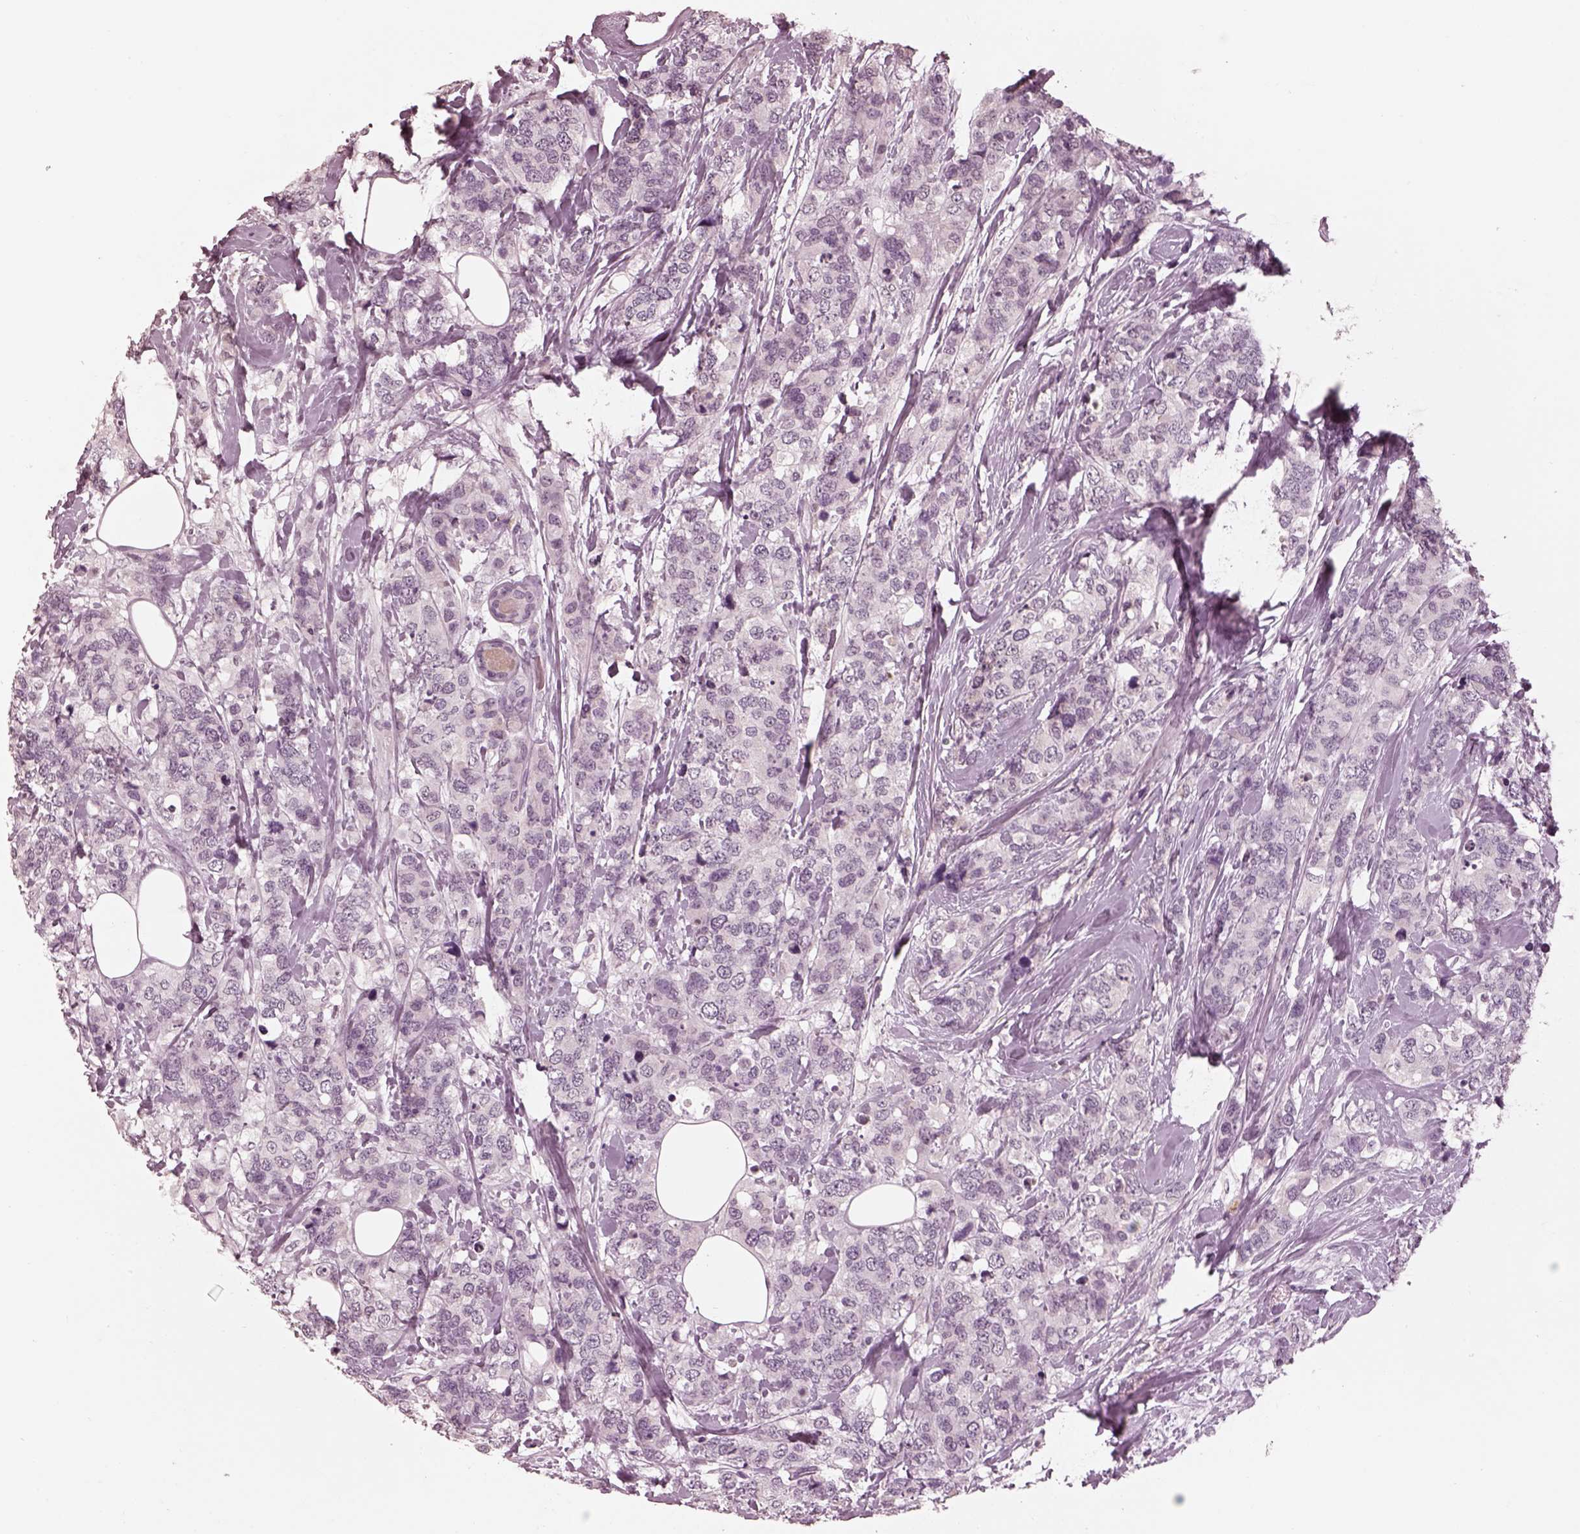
{"staining": {"intensity": "negative", "quantity": "none", "location": "none"}, "tissue": "breast cancer", "cell_type": "Tumor cells", "image_type": "cancer", "snomed": [{"axis": "morphology", "description": "Lobular carcinoma"}, {"axis": "topography", "description": "Breast"}], "caption": "A photomicrograph of breast cancer (lobular carcinoma) stained for a protein demonstrates no brown staining in tumor cells.", "gene": "KCNA2", "patient": {"sex": "female", "age": 59}}